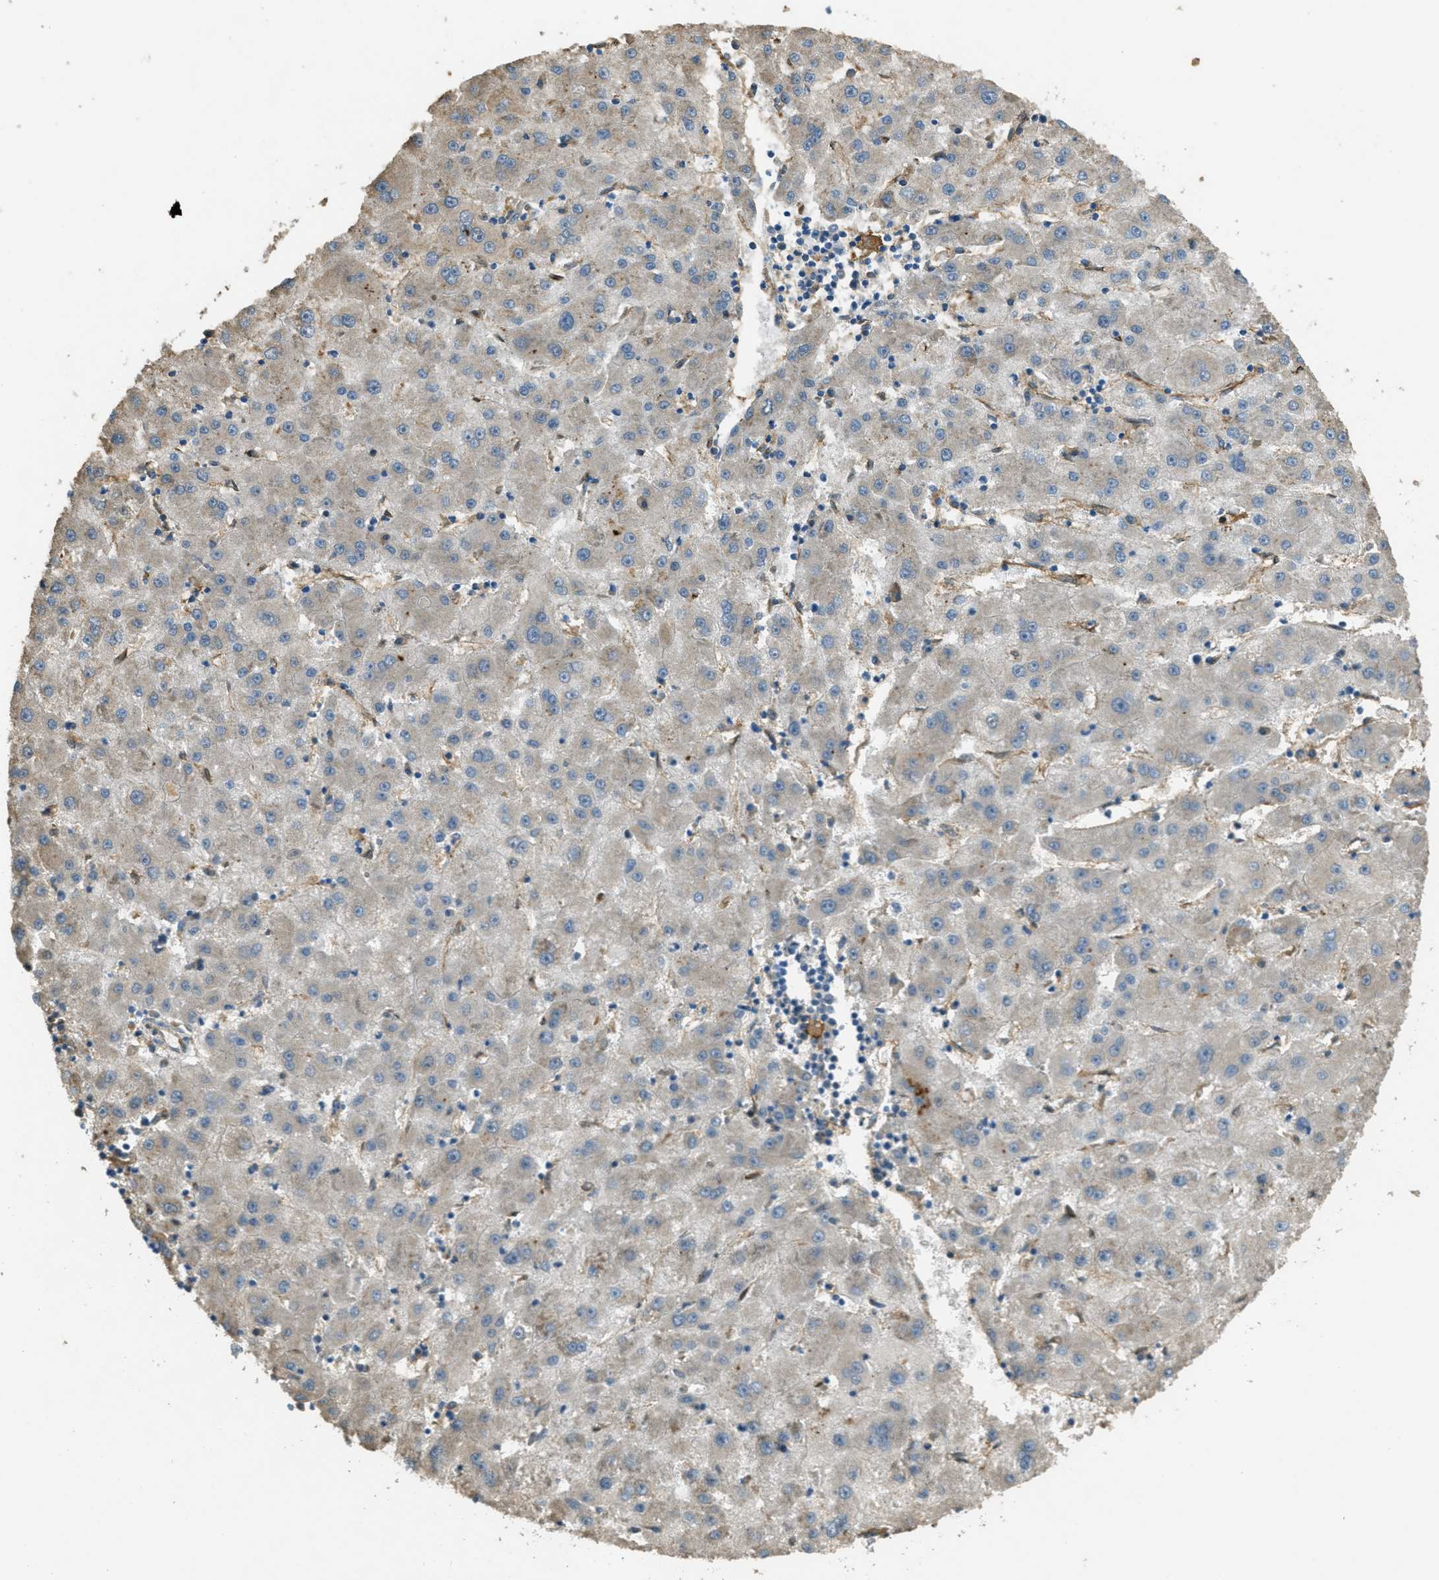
{"staining": {"intensity": "weak", "quantity": "<25%", "location": "cytoplasmic/membranous"}, "tissue": "liver cancer", "cell_type": "Tumor cells", "image_type": "cancer", "snomed": [{"axis": "morphology", "description": "Carcinoma, Hepatocellular, NOS"}, {"axis": "topography", "description": "Liver"}], "caption": "DAB immunohistochemical staining of liver cancer (hepatocellular carcinoma) demonstrates no significant staining in tumor cells.", "gene": "OSMR", "patient": {"sex": "male", "age": 72}}